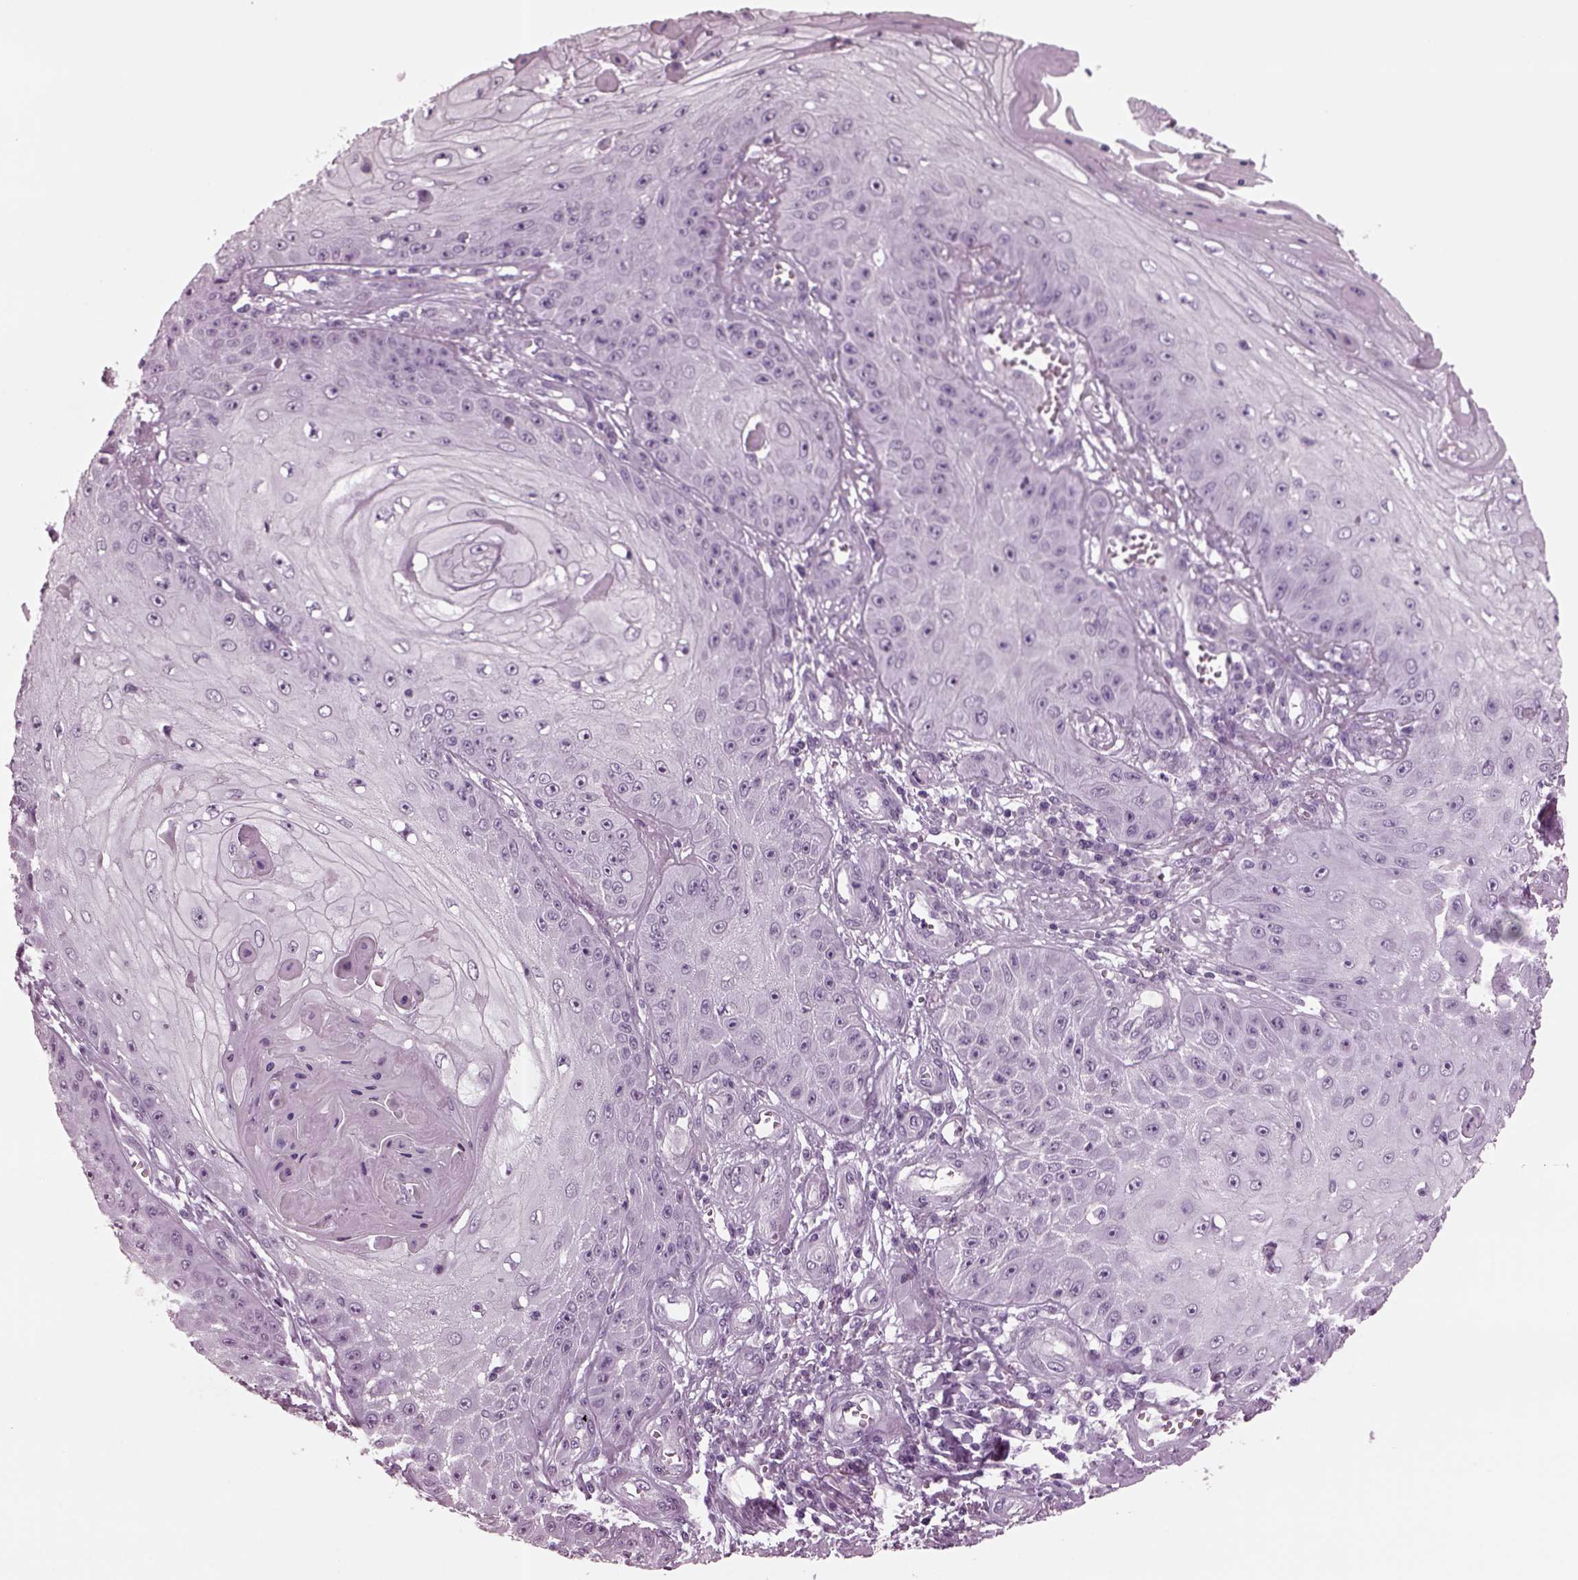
{"staining": {"intensity": "negative", "quantity": "none", "location": "none"}, "tissue": "skin cancer", "cell_type": "Tumor cells", "image_type": "cancer", "snomed": [{"axis": "morphology", "description": "Squamous cell carcinoma, NOS"}, {"axis": "topography", "description": "Skin"}], "caption": "Immunohistochemical staining of human skin cancer (squamous cell carcinoma) displays no significant staining in tumor cells.", "gene": "TPPP2", "patient": {"sex": "male", "age": 70}}